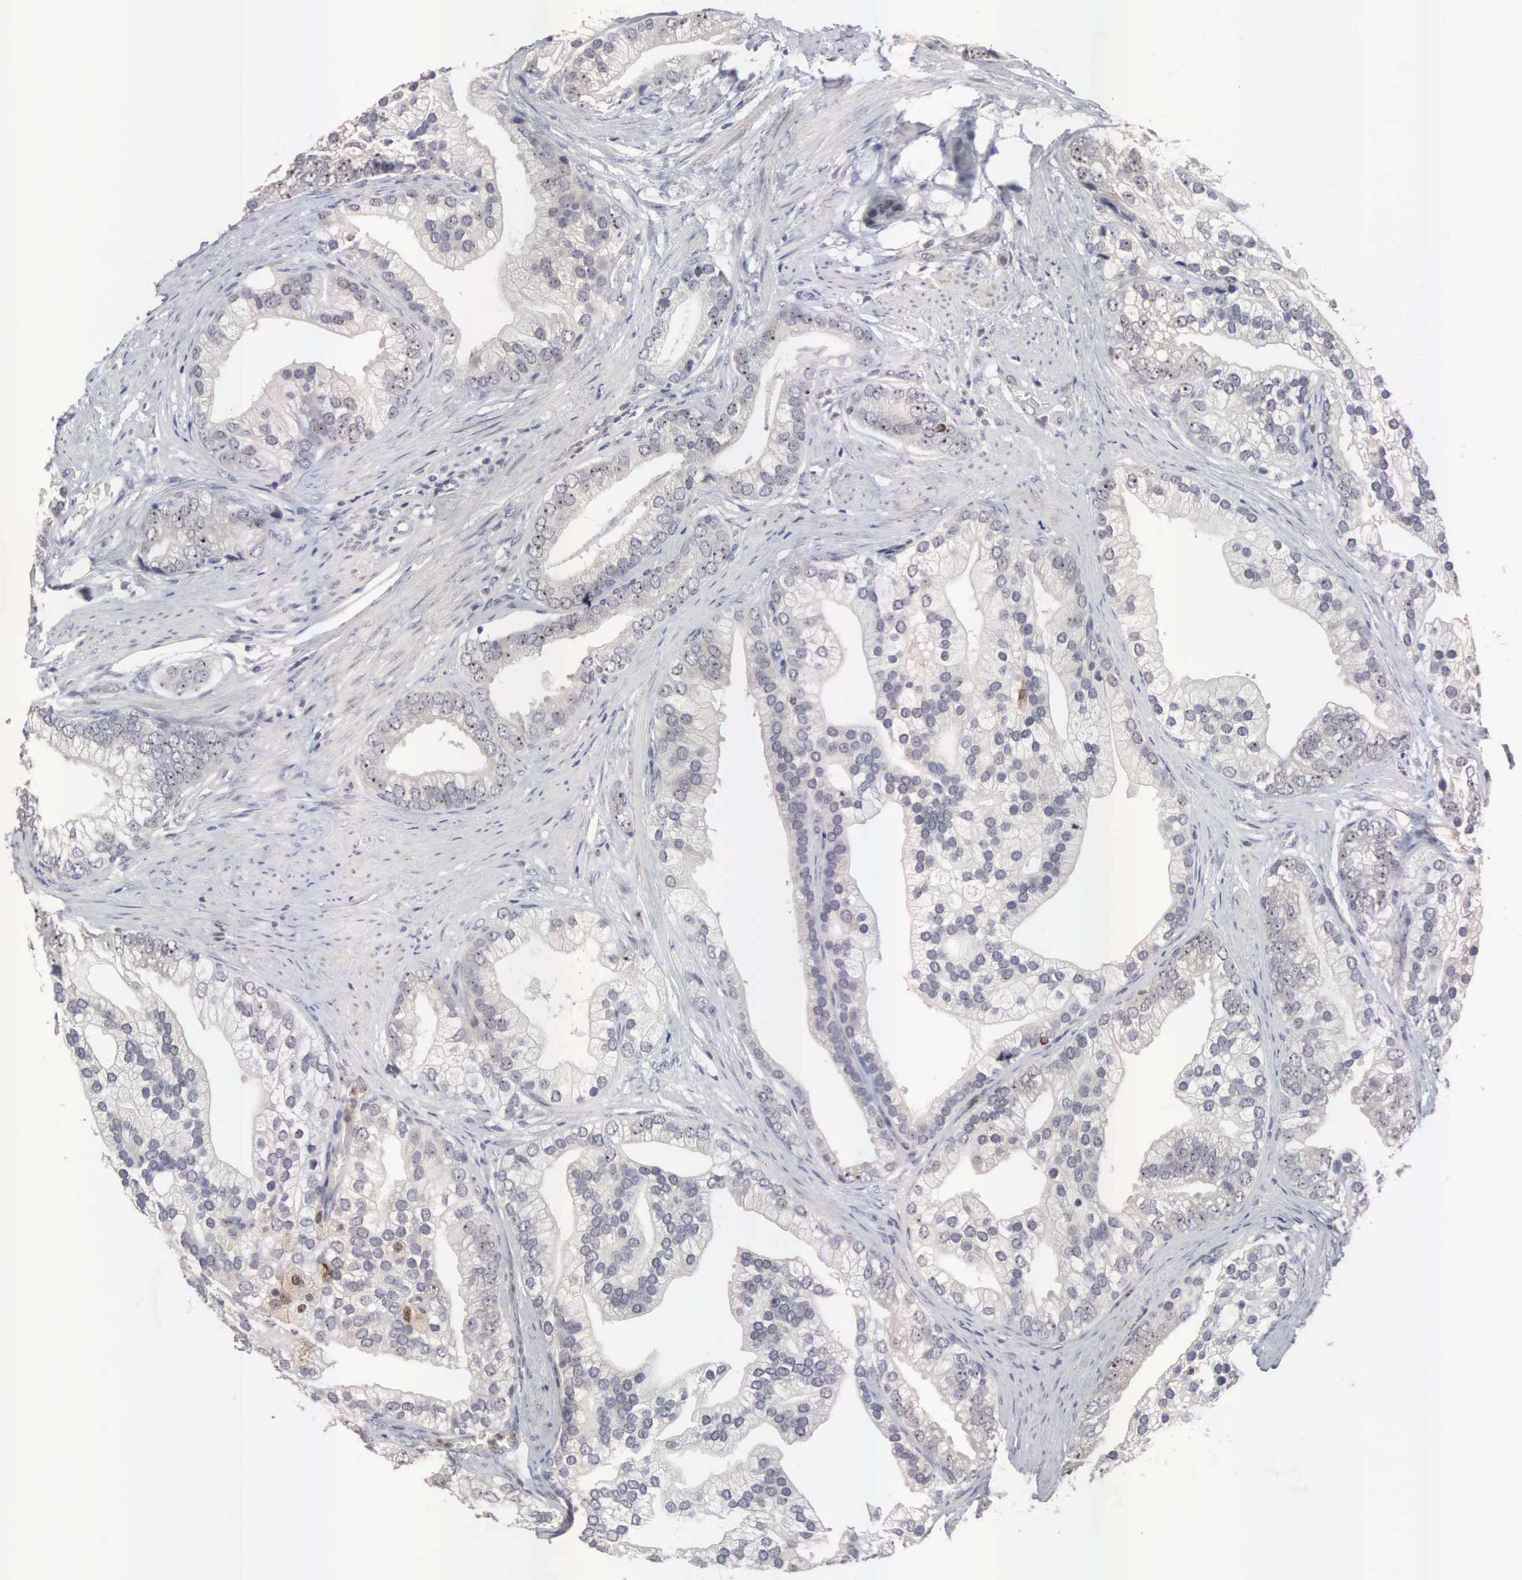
{"staining": {"intensity": "negative", "quantity": "none", "location": "none"}, "tissue": "prostate cancer", "cell_type": "Tumor cells", "image_type": "cancer", "snomed": [{"axis": "morphology", "description": "Adenocarcinoma, Medium grade"}, {"axis": "topography", "description": "Prostate"}], "caption": "The histopathology image demonstrates no staining of tumor cells in medium-grade adenocarcinoma (prostate).", "gene": "ACOT4", "patient": {"sex": "male", "age": 65}}